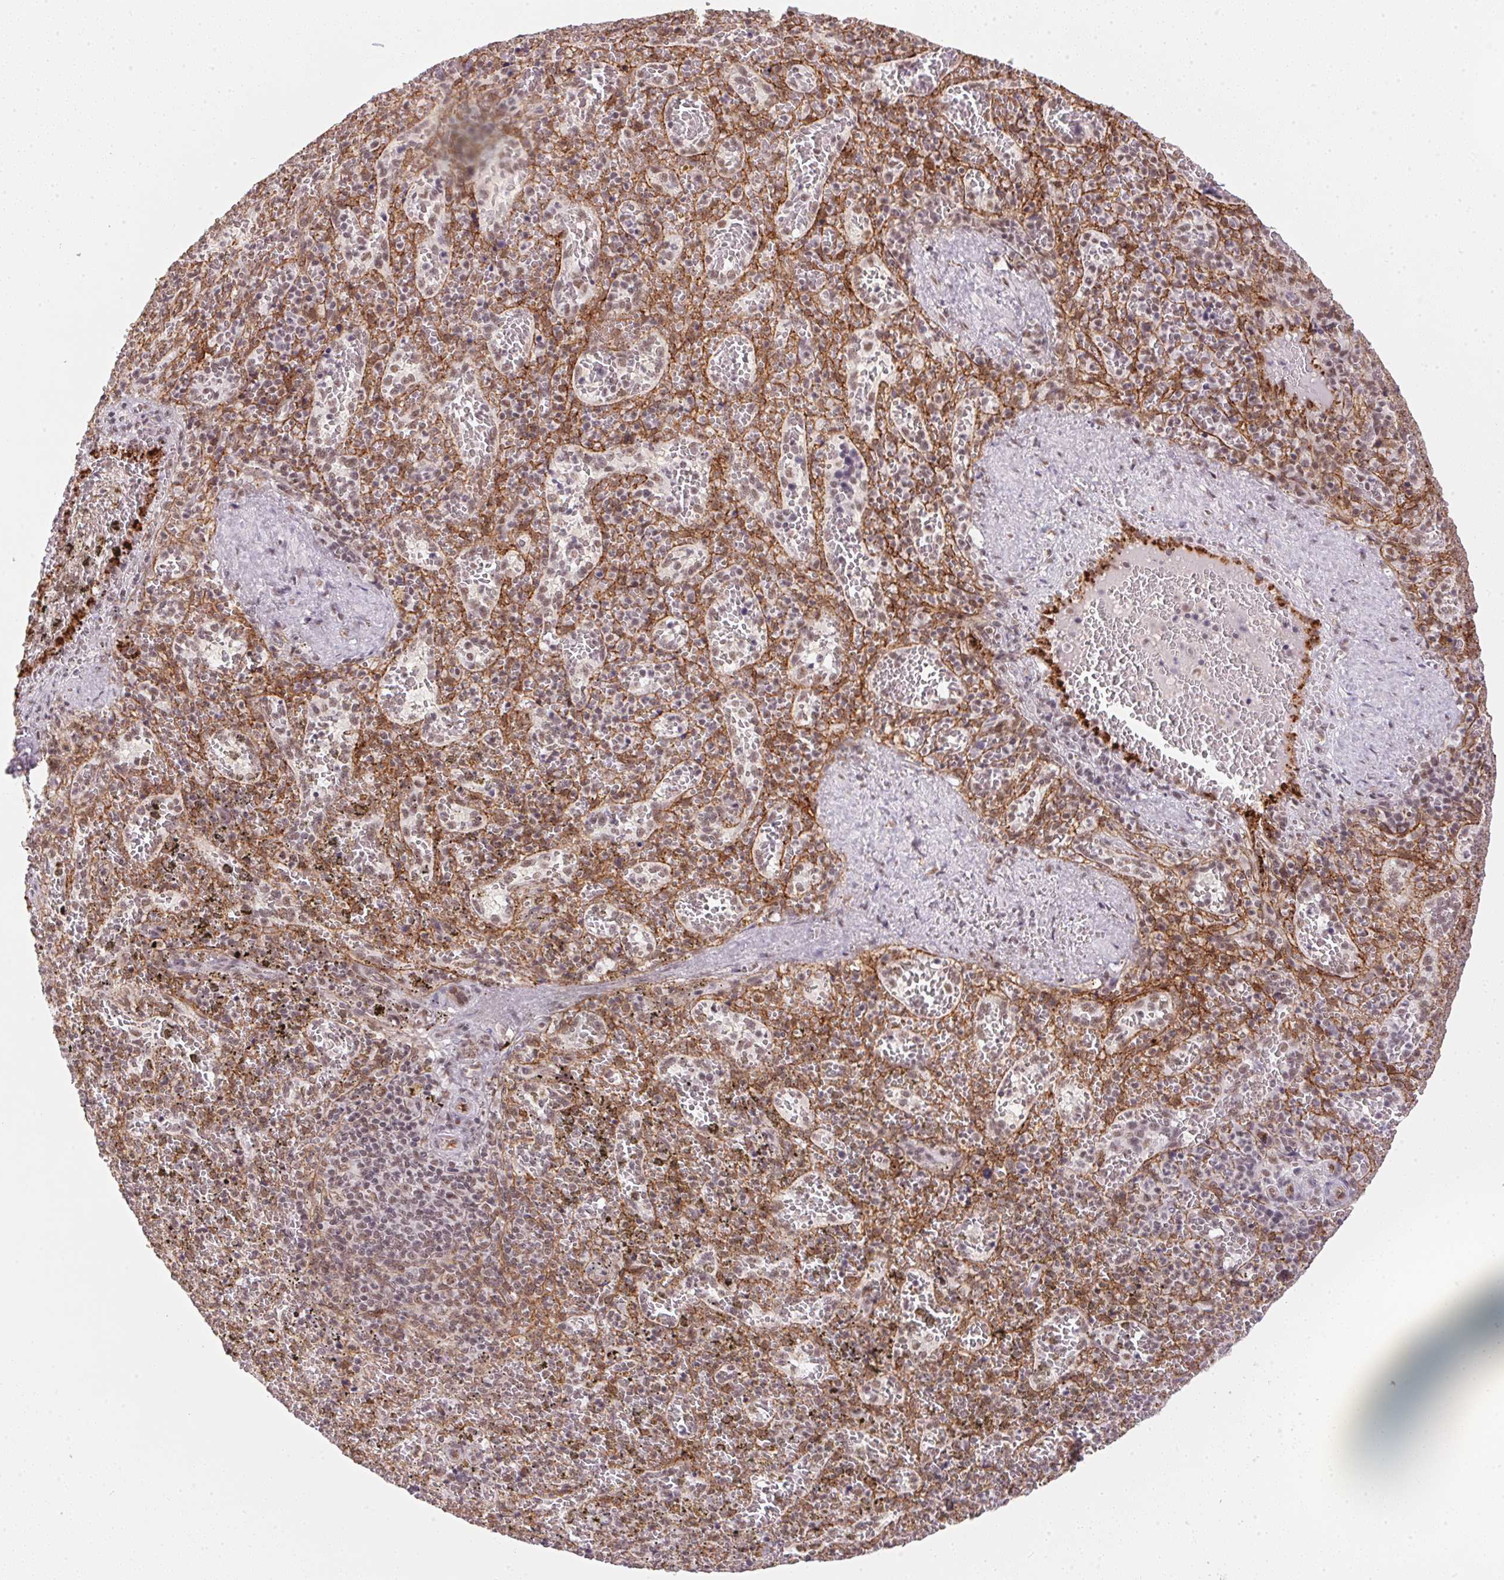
{"staining": {"intensity": "negative", "quantity": "none", "location": "none"}, "tissue": "spleen", "cell_type": "Cells in red pulp", "image_type": "normal", "snomed": [{"axis": "morphology", "description": "Normal tissue, NOS"}, {"axis": "topography", "description": "Spleen"}], "caption": "This histopathology image is of benign spleen stained with IHC to label a protein in brown with the nuclei are counter-stained blue. There is no expression in cells in red pulp.", "gene": "SRSF7", "patient": {"sex": "female", "age": 50}}